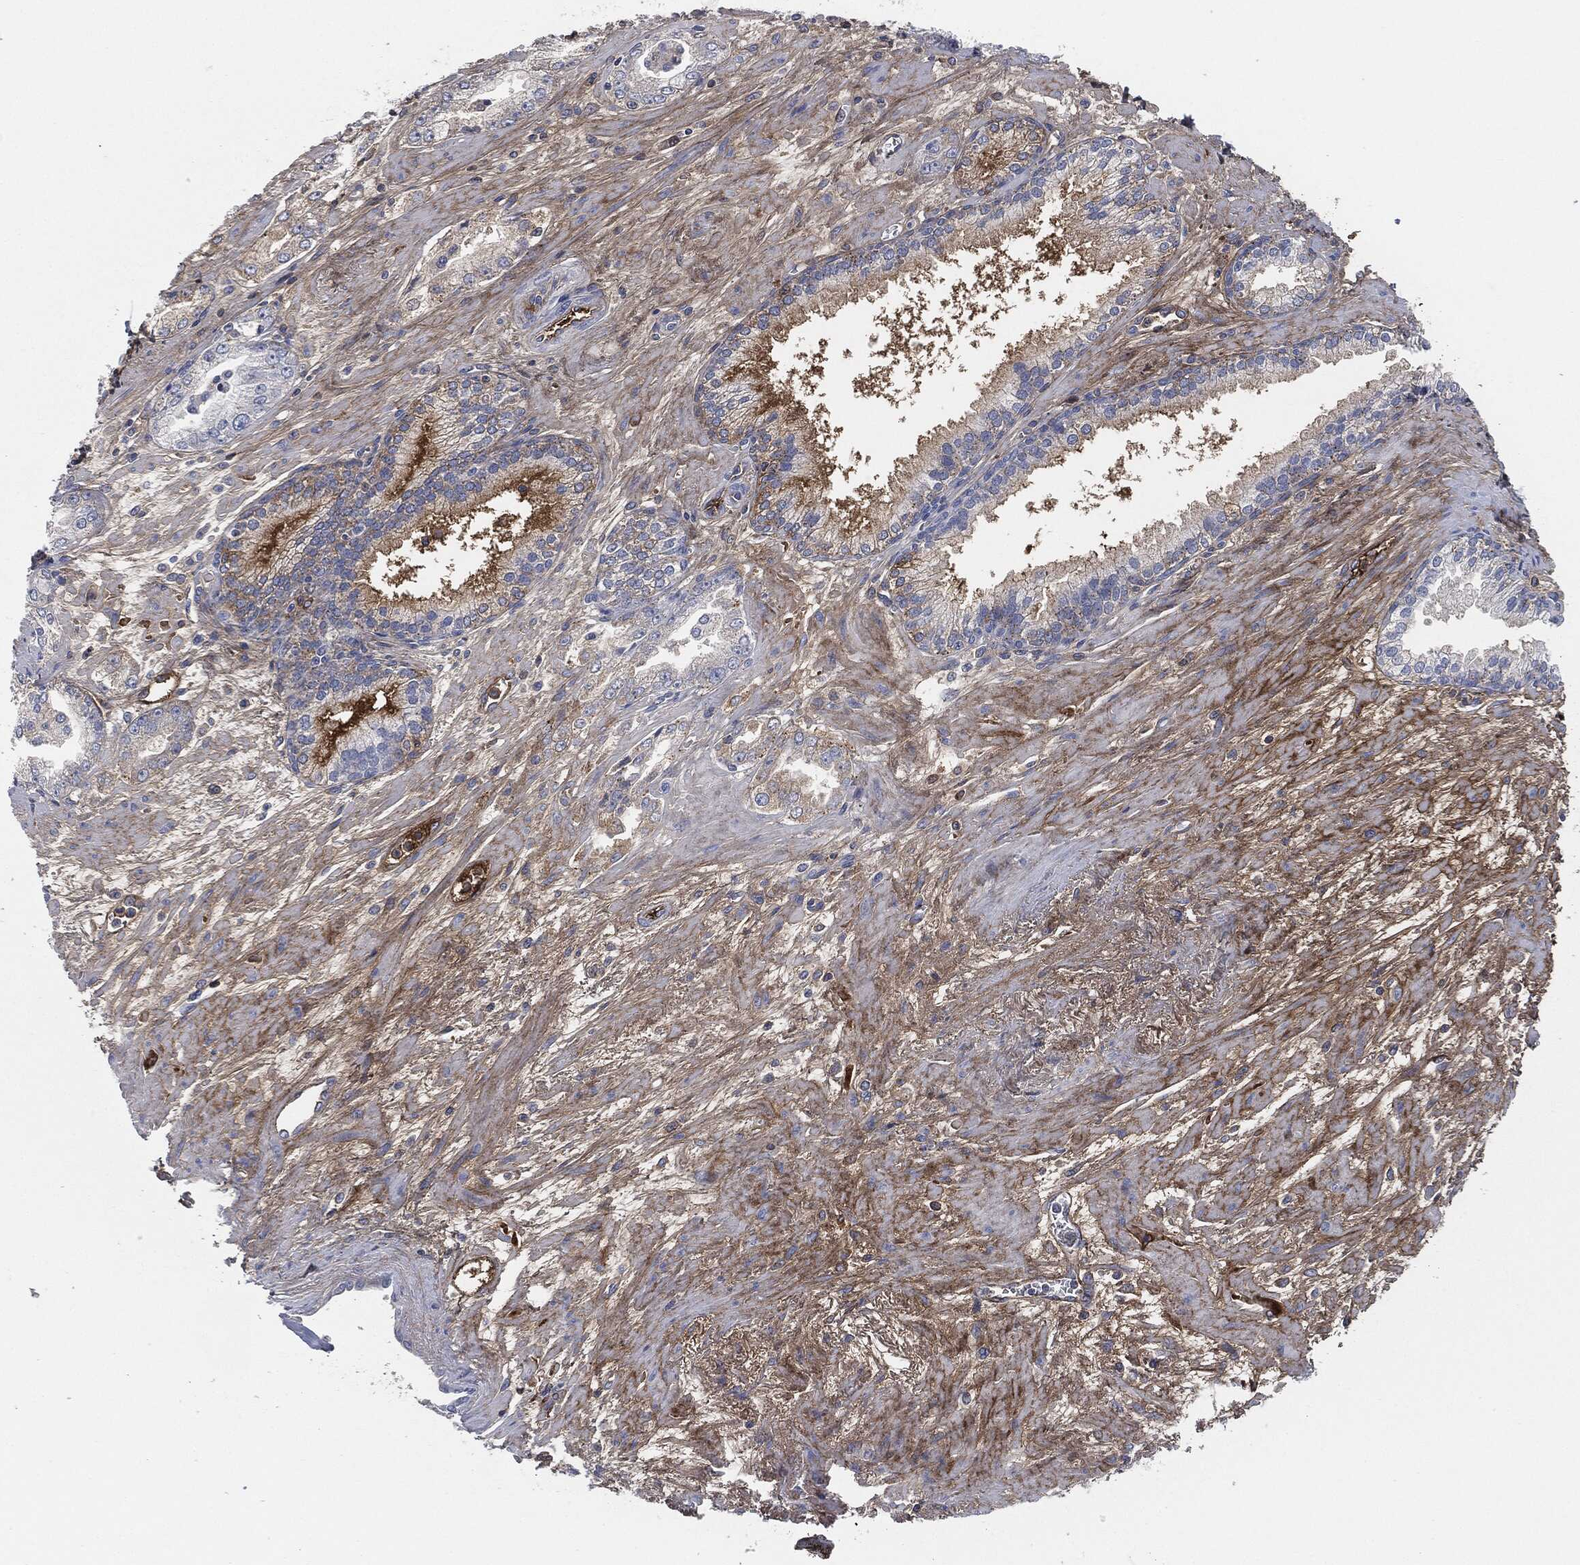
{"staining": {"intensity": "negative", "quantity": "none", "location": "none"}, "tissue": "prostate cancer", "cell_type": "Tumor cells", "image_type": "cancer", "snomed": [{"axis": "morphology", "description": "Adenocarcinoma, Medium grade"}, {"axis": "topography", "description": "Prostate"}], "caption": "An image of prostate medium-grade adenocarcinoma stained for a protein exhibits no brown staining in tumor cells.", "gene": "APOB", "patient": {"sex": "male", "age": 71}}